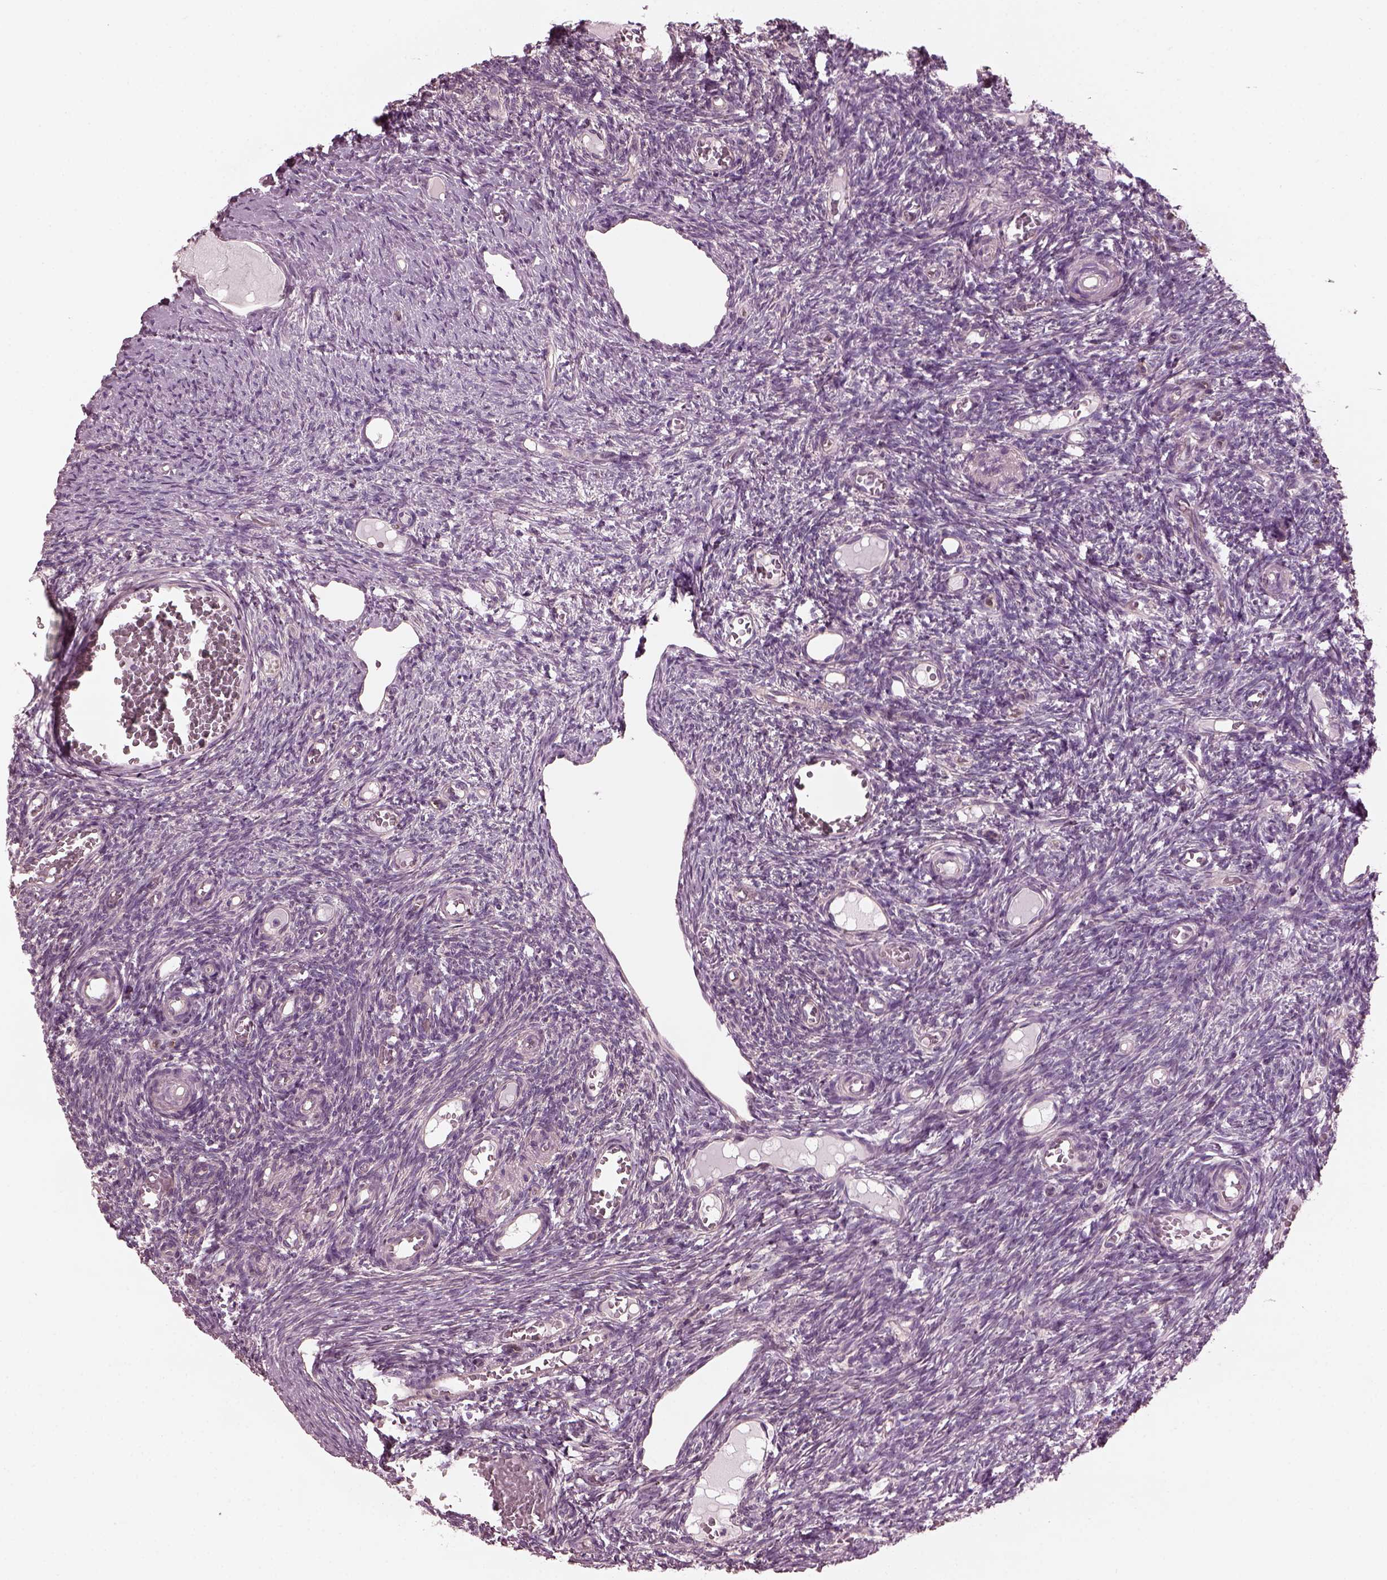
{"staining": {"intensity": "negative", "quantity": "none", "location": "none"}, "tissue": "ovary", "cell_type": "Follicle cells", "image_type": "normal", "snomed": [{"axis": "morphology", "description": "Normal tissue, NOS"}, {"axis": "topography", "description": "Ovary"}], "caption": "Follicle cells are negative for protein expression in benign human ovary. (Stains: DAB immunohistochemistry with hematoxylin counter stain, Microscopy: brightfield microscopy at high magnification).", "gene": "ODAD1", "patient": {"sex": "female", "age": 39}}